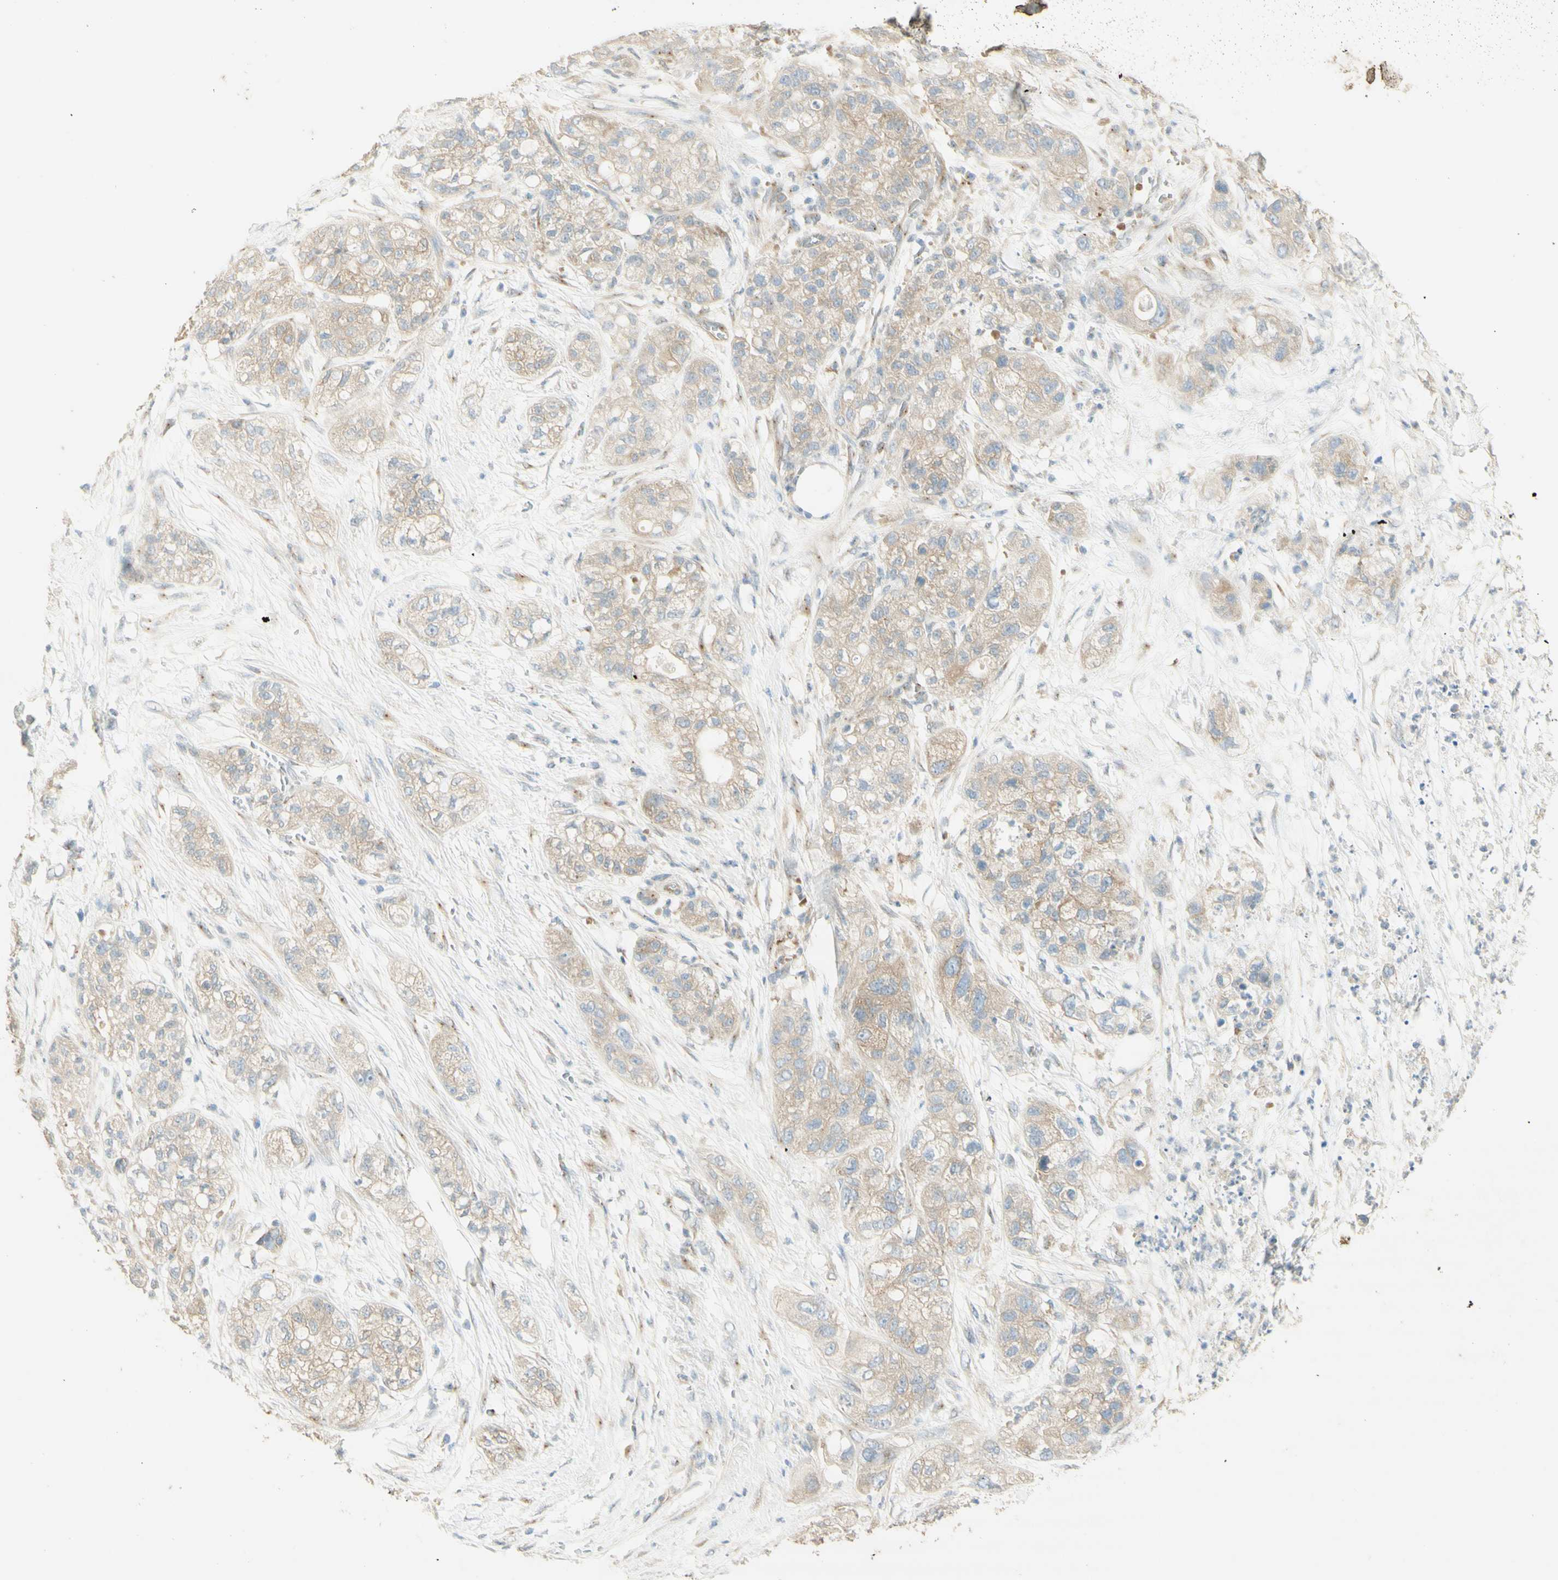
{"staining": {"intensity": "weak", "quantity": ">75%", "location": "cytoplasmic/membranous"}, "tissue": "pancreatic cancer", "cell_type": "Tumor cells", "image_type": "cancer", "snomed": [{"axis": "morphology", "description": "Adenocarcinoma, NOS"}, {"axis": "topography", "description": "Pancreas"}], "caption": "This image demonstrates adenocarcinoma (pancreatic) stained with immunohistochemistry (IHC) to label a protein in brown. The cytoplasmic/membranous of tumor cells show weak positivity for the protein. Nuclei are counter-stained blue.", "gene": "DYNC1H1", "patient": {"sex": "female", "age": 78}}